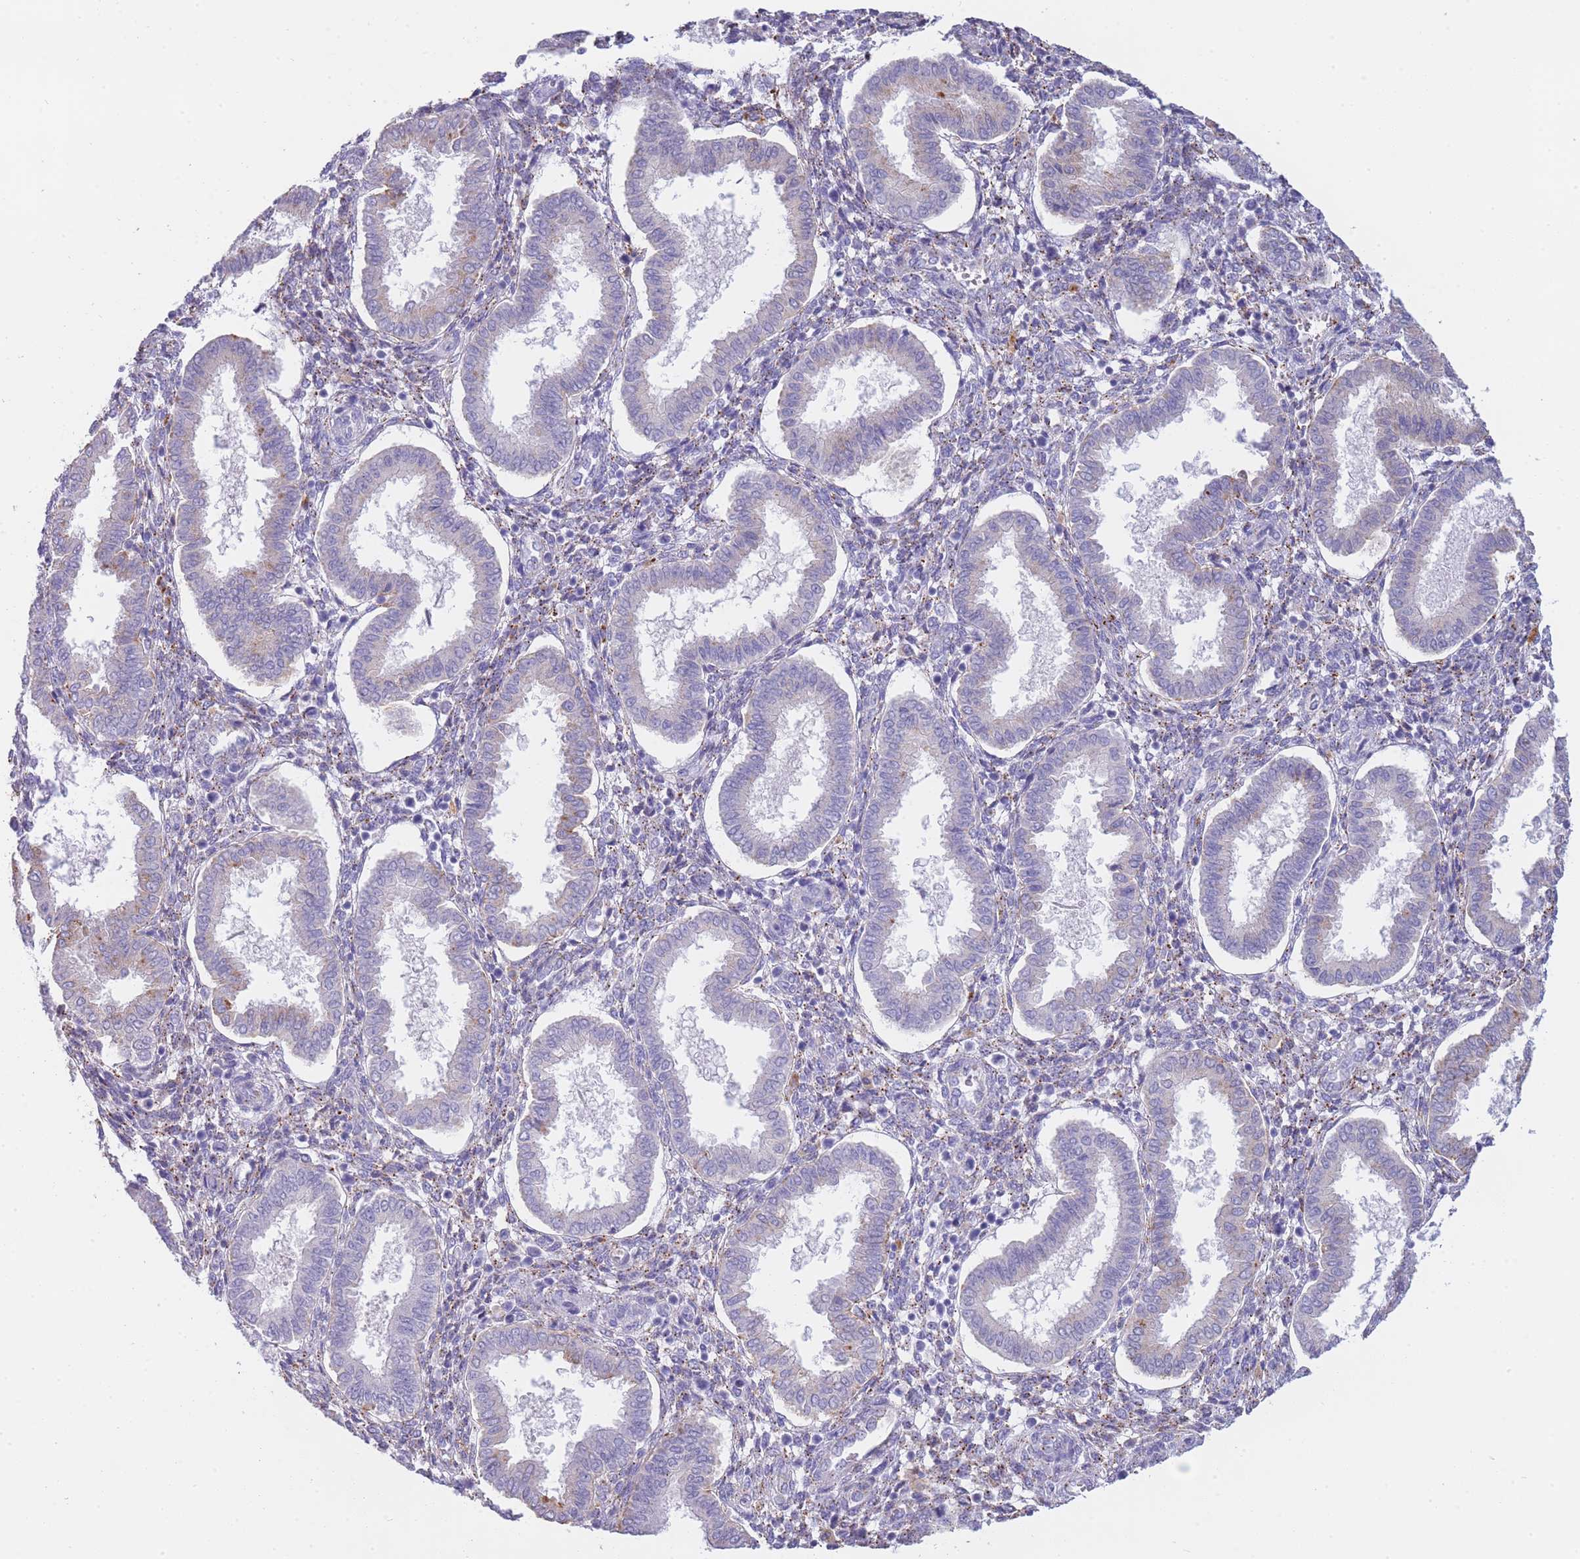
{"staining": {"intensity": "negative", "quantity": "none", "location": "none"}, "tissue": "endometrium", "cell_type": "Cells in endometrial stroma", "image_type": "normal", "snomed": [{"axis": "morphology", "description": "Normal tissue, NOS"}, {"axis": "topography", "description": "Endometrium"}], "caption": "Normal endometrium was stained to show a protein in brown. There is no significant staining in cells in endometrial stroma.", "gene": "GAA", "patient": {"sex": "female", "age": 24}}